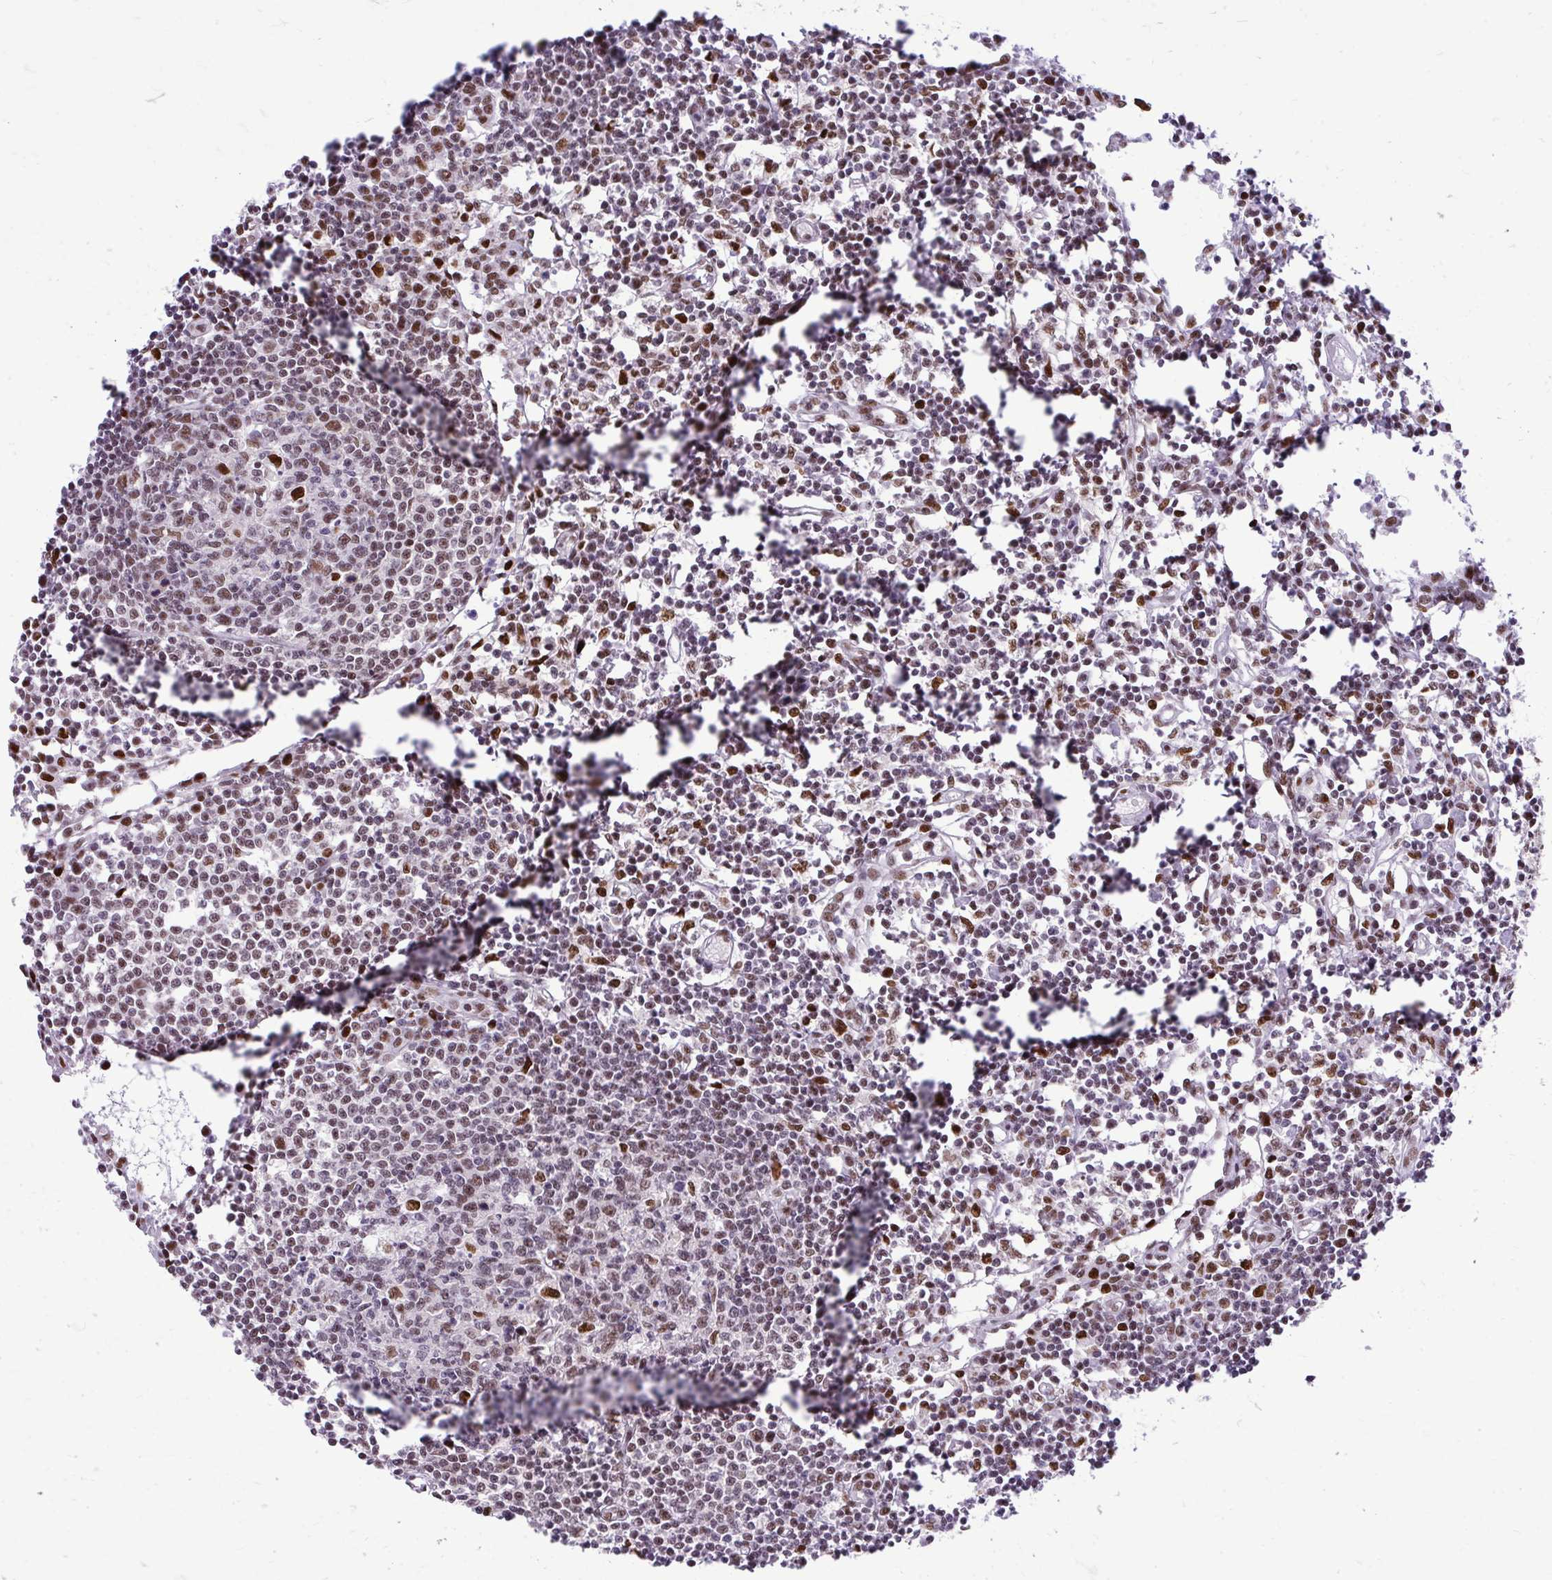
{"staining": {"intensity": "moderate", "quantity": "<25%", "location": "nuclear"}, "tissue": "lymph node", "cell_type": "Germinal center cells", "image_type": "normal", "snomed": [{"axis": "morphology", "description": "Normal tissue, NOS"}, {"axis": "topography", "description": "Lymph node"}], "caption": "Immunohistochemical staining of benign lymph node exhibits <25% levels of moderate nuclear protein positivity in about <25% of germinal center cells.", "gene": "CDYL", "patient": {"sex": "female", "age": 78}}